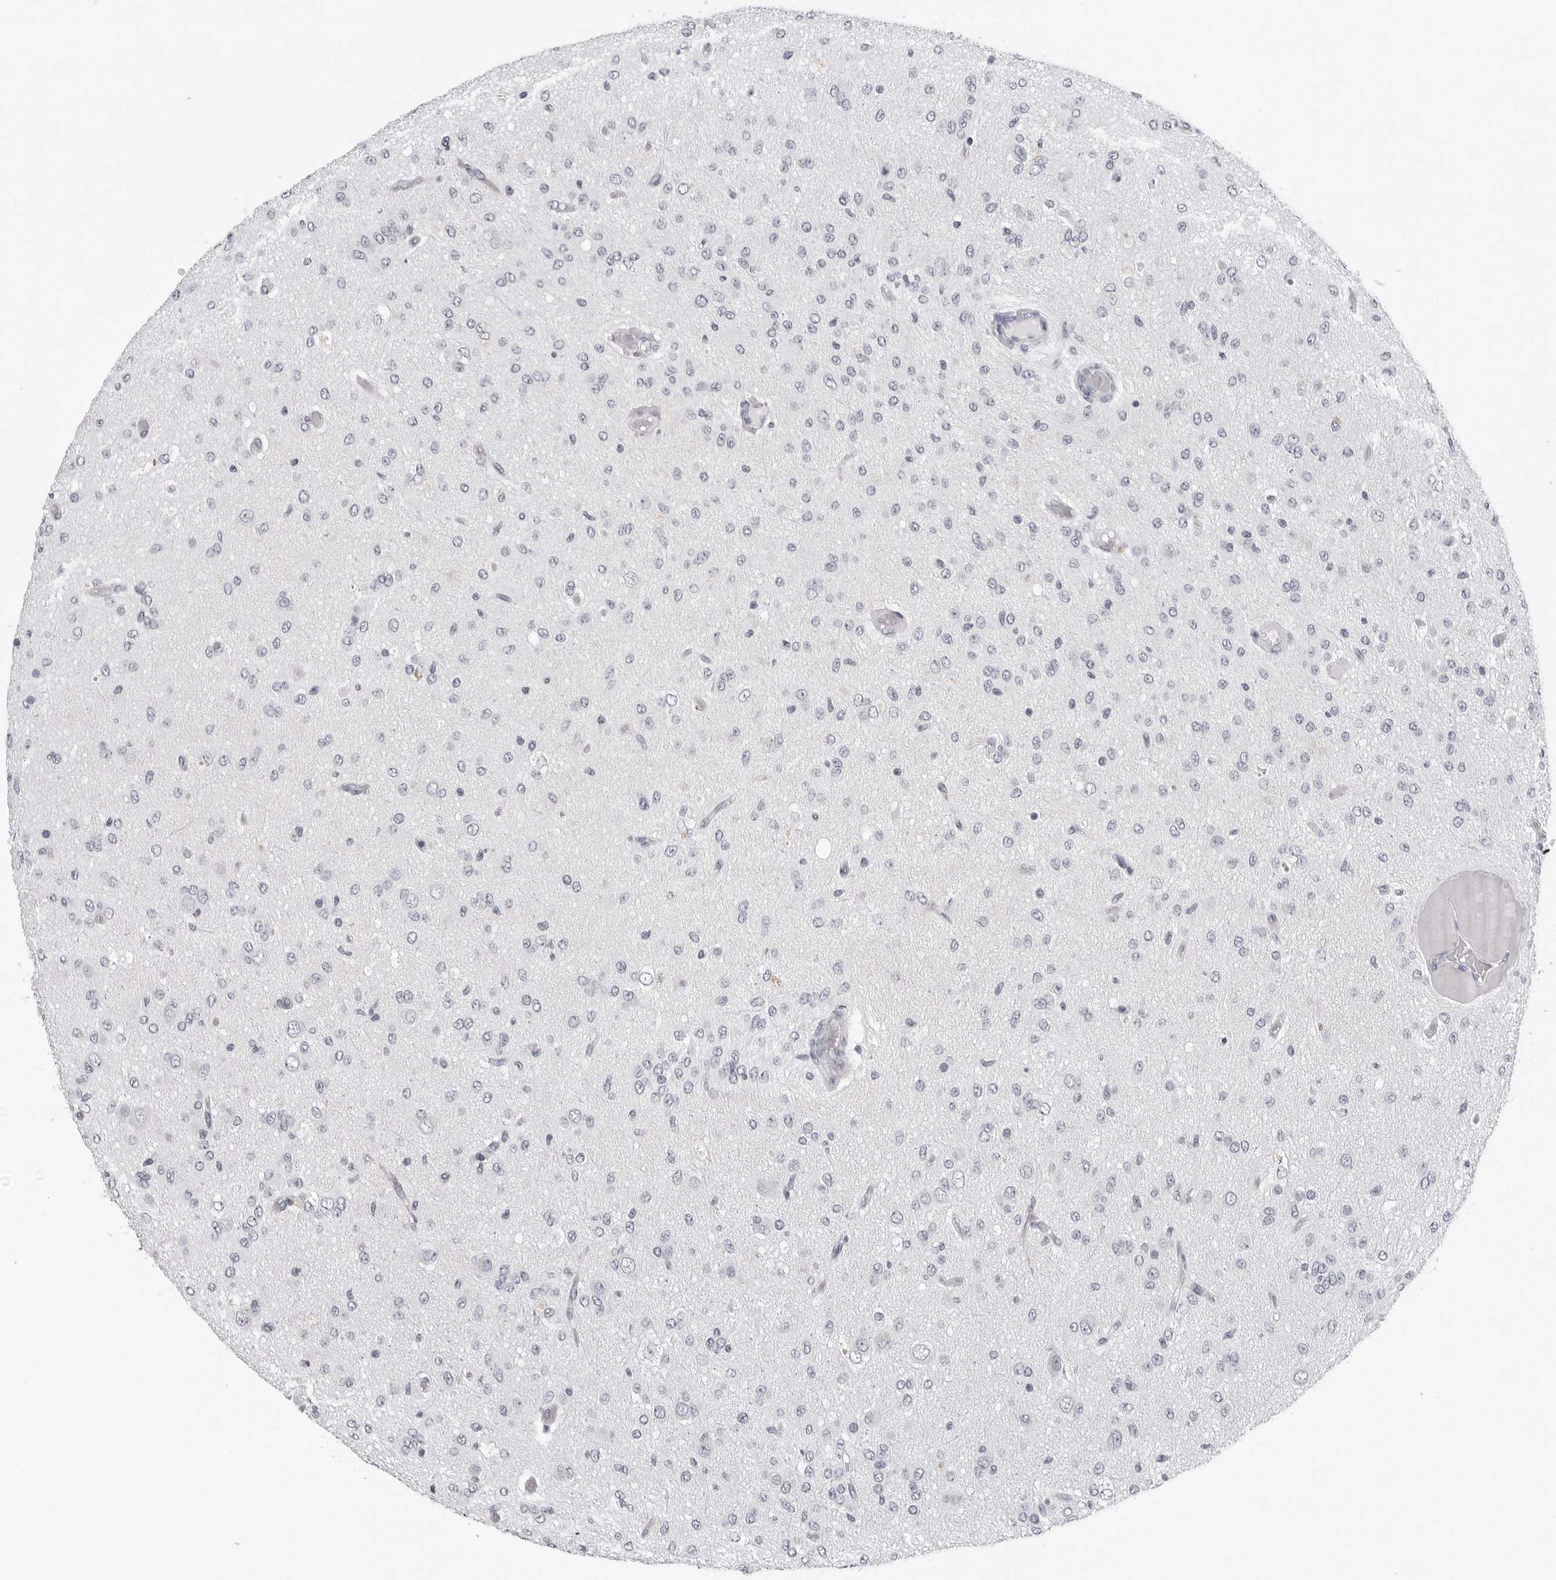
{"staining": {"intensity": "negative", "quantity": "none", "location": "none"}, "tissue": "glioma", "cell_type": "Tumor cells", "image_type": "cancer", "snomed": [{"axis": "morphology", "description": "Glioma, malignant, High grade"}, {"axis": "topography", "description": "Brain"}], "caption": "This photomicrograph is of malignant glioma (high-grade) stained with immunohistochemistry to label a protein in brown with the nuclei are counter-stained blue. There is no expression in tumor cells.", "gene": "CCDC28B", "patient": {"sex": "female", "age": 59}}